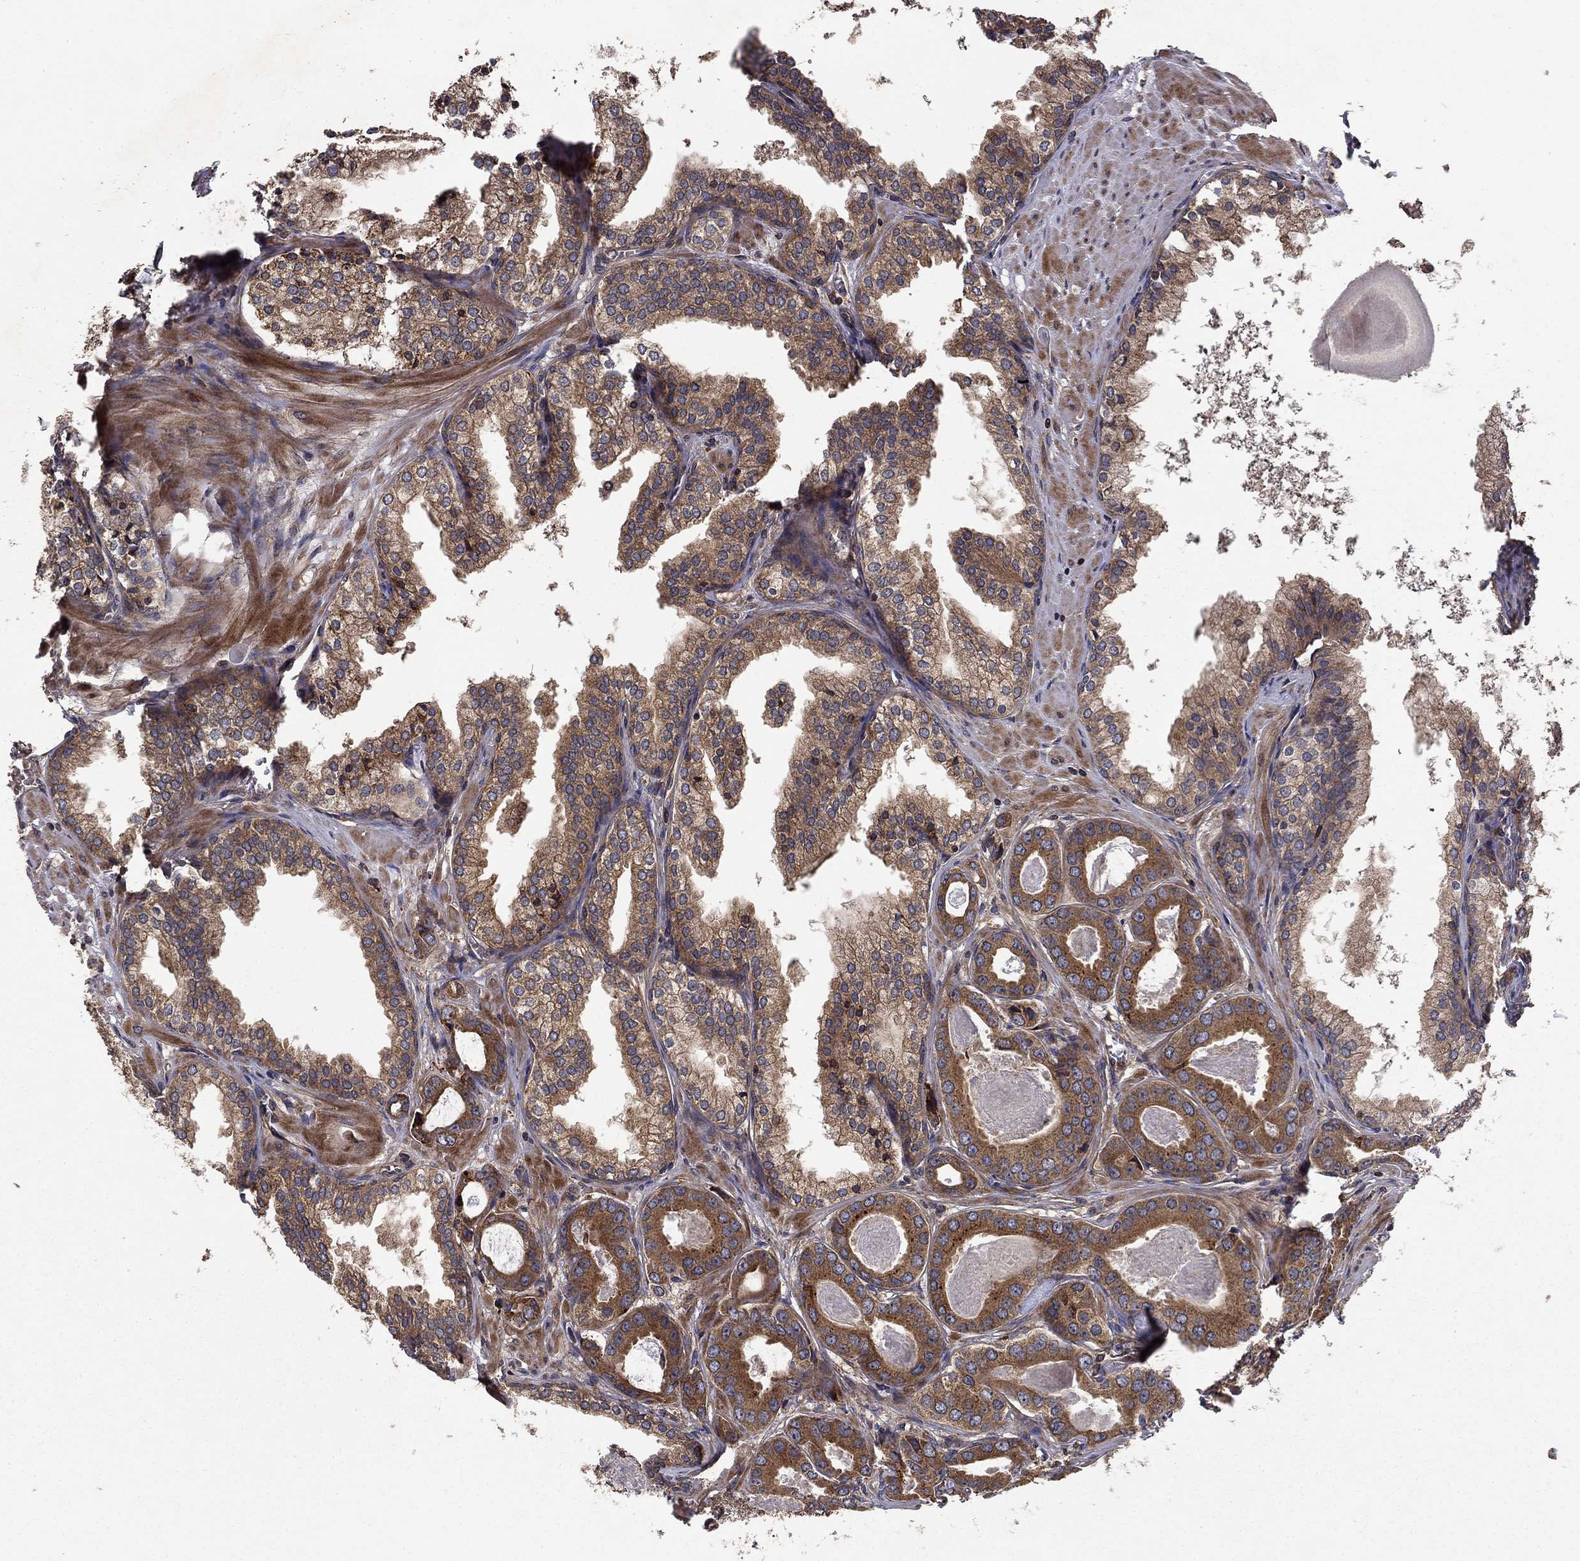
{"staining": {"intensity": "strong", "quantity": "25%-75%", "location": "cytoplasmic/membranous"}, "tissue": "prostate cancer", "cell_type": "Tumor cells", "image_type": "cancer", "snomed": [{"axis": "morphology", "description": "Adenocarcinoma, NOS"}, {"axis": "topography", "description": "Prostate"}], "caption": "Immunohistochemical staining of human prostate cancer (adenocarcinoma) shows high levels of strong cytoplasmic/membranous staining in approximately 25%-75% of tumor cells. The staining was performed using DAB (3,3'-diaminobenzidine), with brown indicating positive protein expression. Nuclei are stained blue with hematoxylin.", "gene": "BABAM2", "patient": {"sex": "male", "age": 61}}